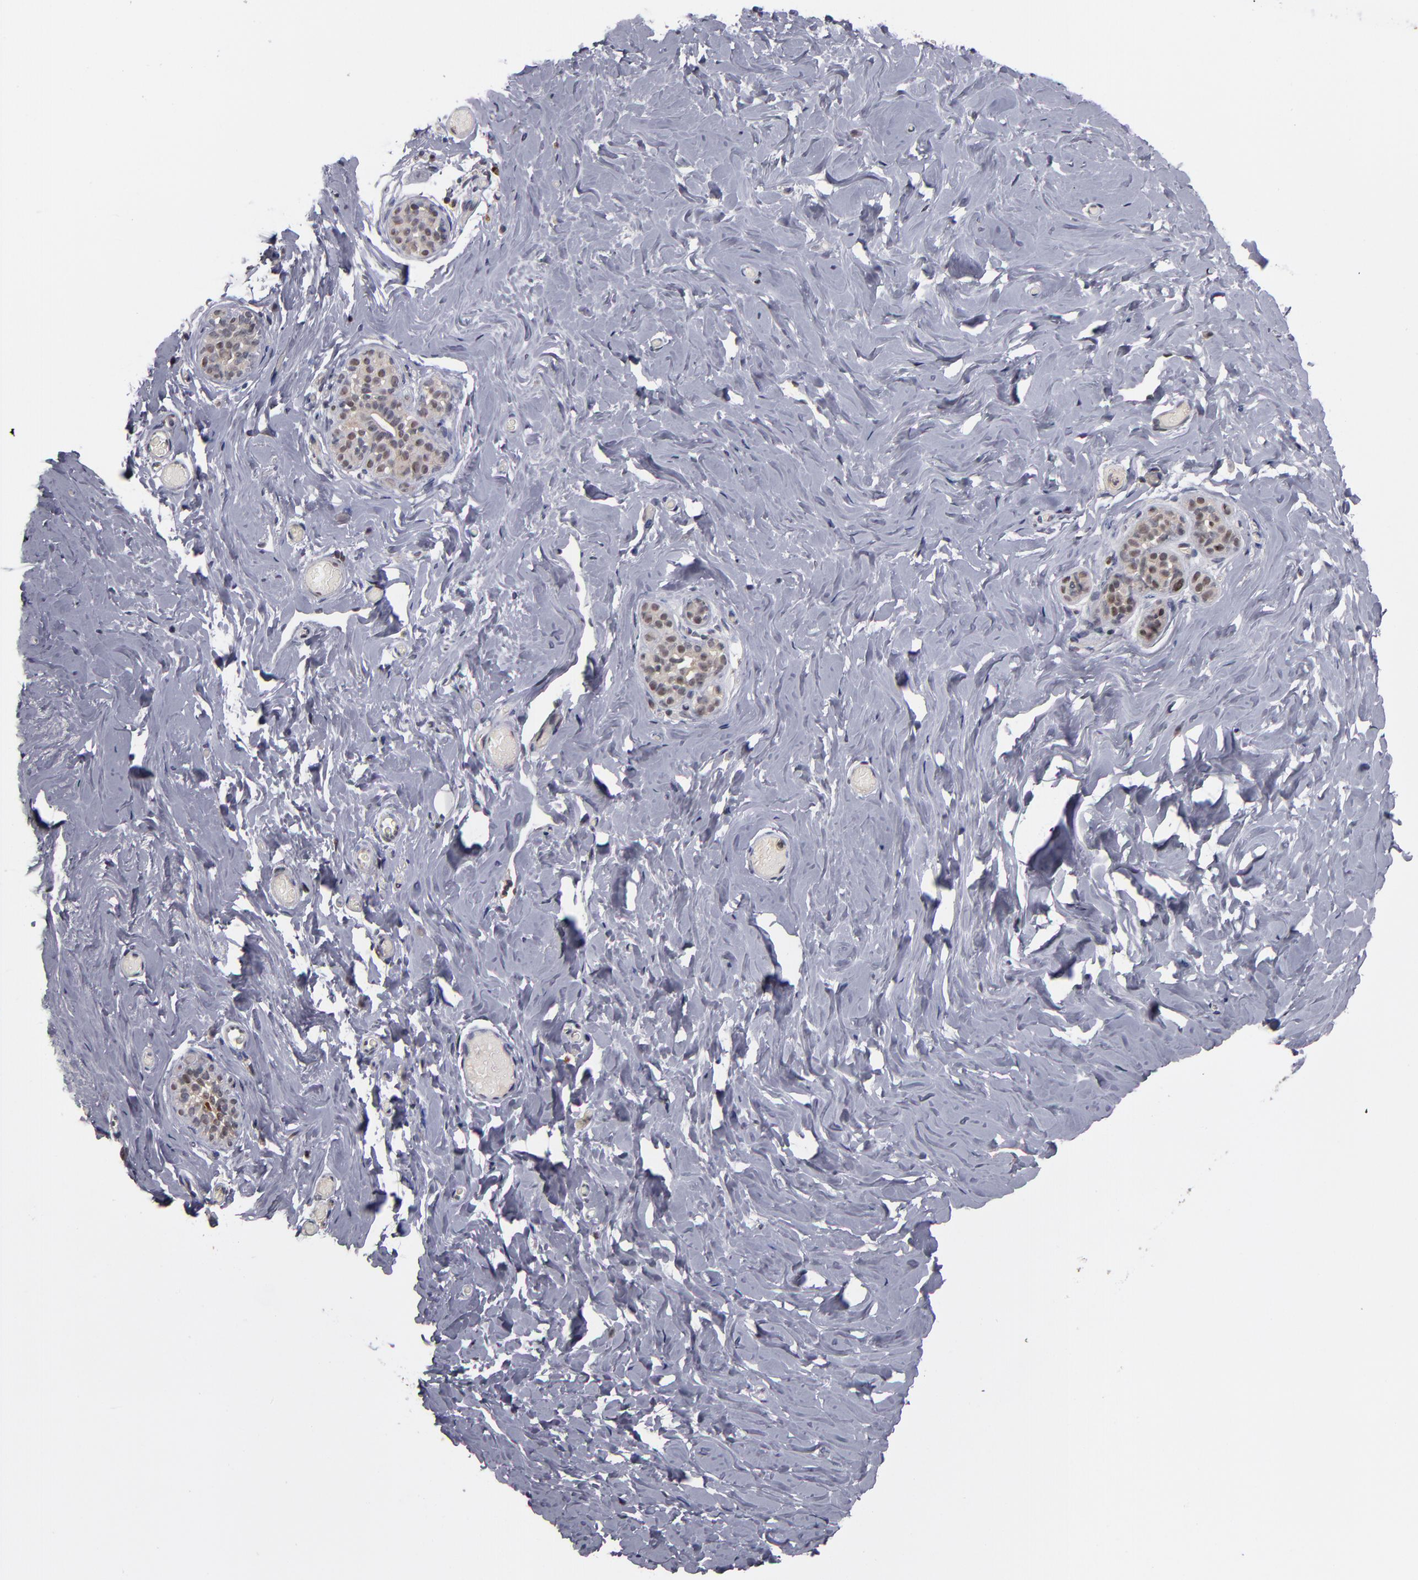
{"staining": {"intensity": "weak", "quantity": "25%-75%", "location": "nuclear"}, "tissue": "breast", "cell_type": "Glandular cells", "image_type": "normal", "snomed": [{"axis": "morphology", "description": "Normal tissue, NOS"}, {"axis": "topography", "description": "Breast"}], "caption": "Glandular cells display weak nuclear staining in approximately 25%-75% of cells in unremarkable breast.", "gene": "KDM6A", "patient": {"sex": "female", "age": 75}}